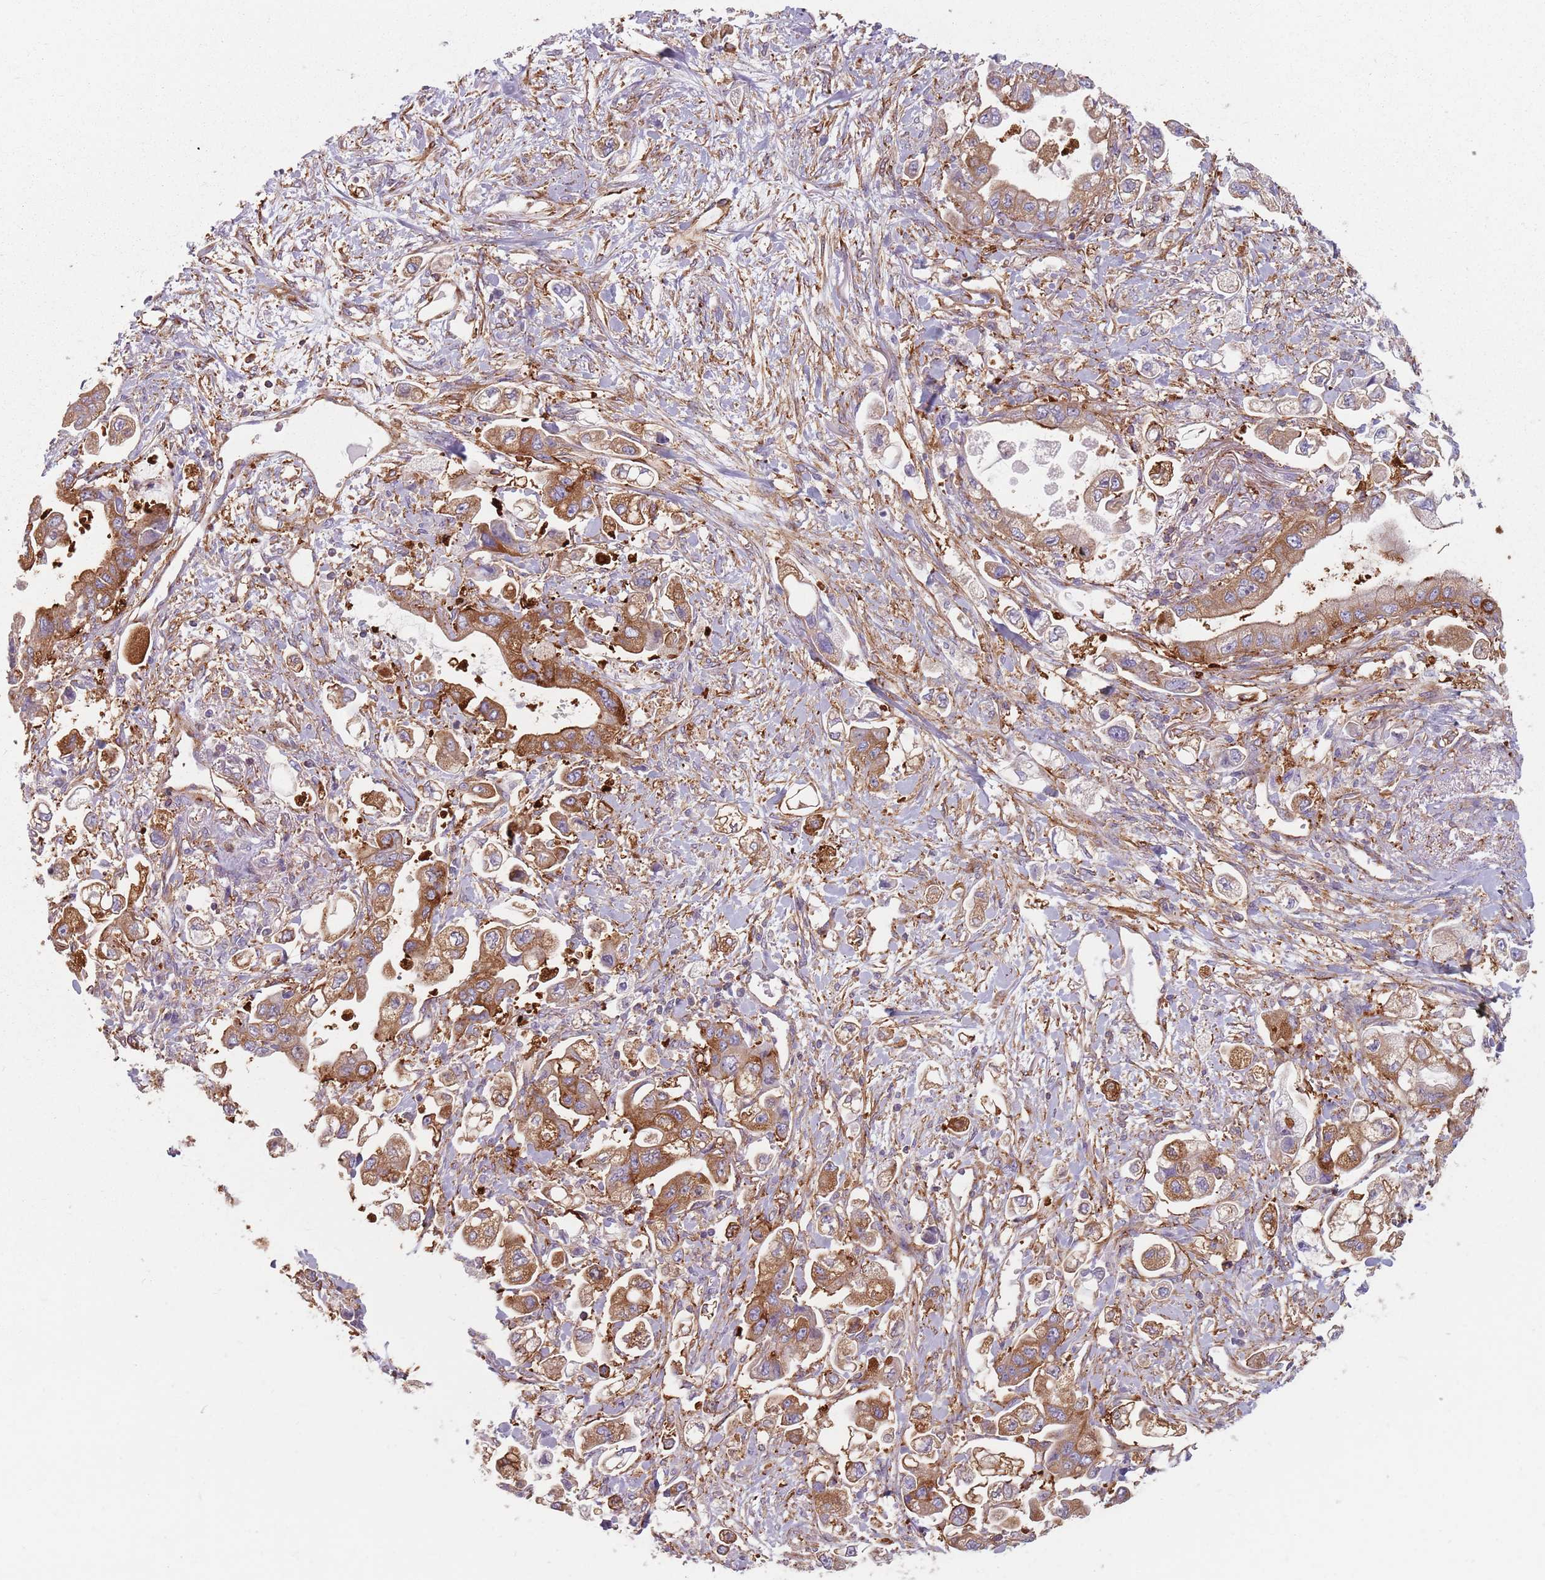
{"staining": {"intensity": "moderate", "quantity": ">75%", "location": "cytoplasmic/membranous"}, "tissue": "stomach cancer", "cell_type": "Tumor cells", "image_type": "cancer", "snomed": [{"axis": "morphology", "description": "Adenocarcinoma, NOS"}, {"axis": "topography", "description": "Stomach"}], "caption": "Tumor cells show moderate cytoplasmic/membranous positivity in approximately >75% of cells in stomach cancer.", "gene": "TPD52L2", "patient": {"sex": "male", "age": 62}}